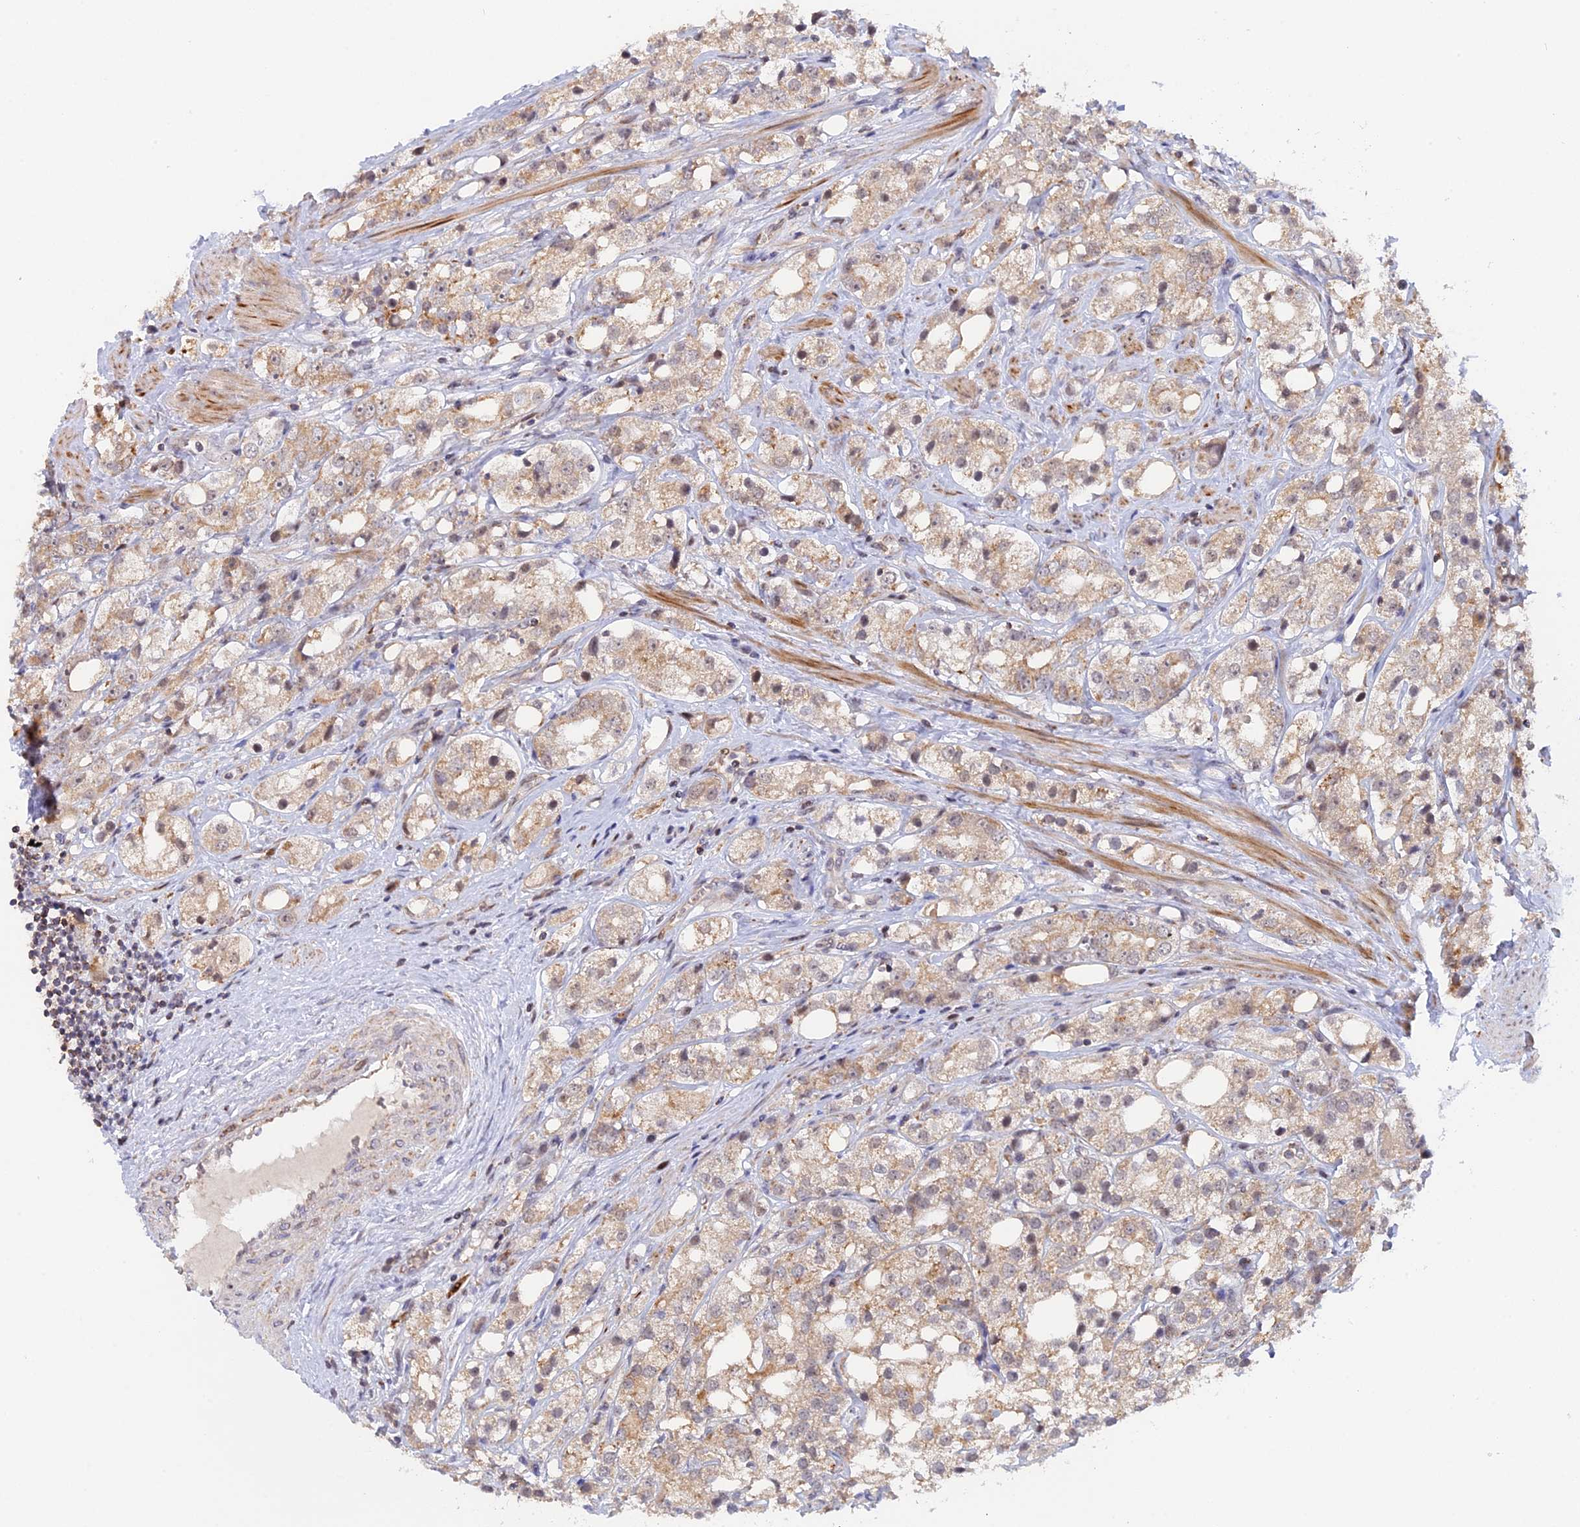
{"staining": {"intensity": "weak", "quantity": ">75%", "location": "cytoplasmic/membranous"}, "tissue": "prostate cancer", "cell_type": "Tumor cells", "image_type": "cancer", "snomed": [{"axis": "morphology", "description": "Adenocarcinoma, NOS"}, {"axis": "topography", "description": "Prostate"}], "caption": "The photomicrograph shows a brown stain indicating the presence of a protein in the cytoplasmic/membranous of tumor cells in prostate cancer. (IHC, brightfield microscopy, high magnification).", "gene": "GSKIP", "patient": {"sex": "male", "age": 79}}